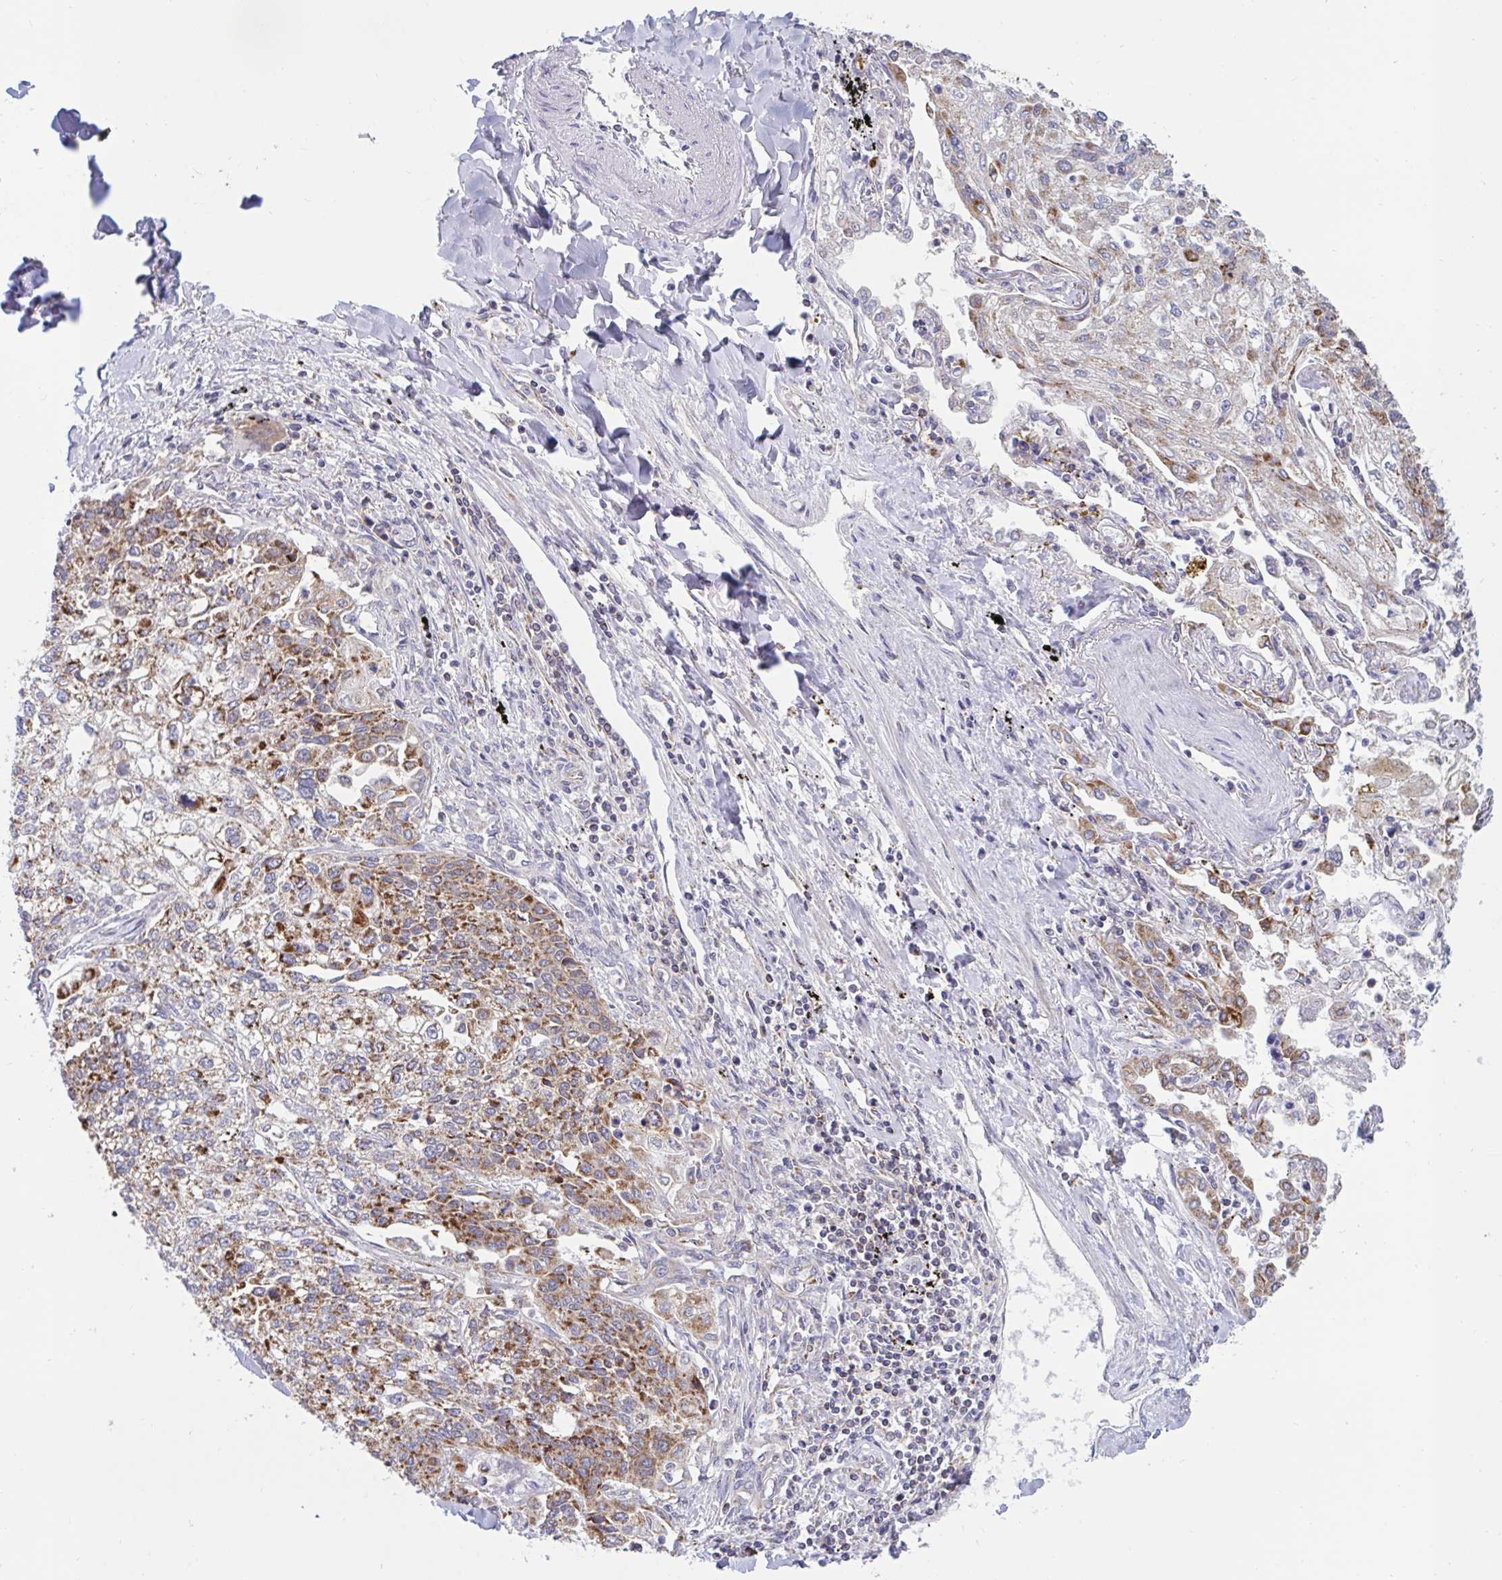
{"staining": {"intensity": "moderate", "quantity": "25%-75%", "location": "cytoplasmic/membranous"}, "tissue": "lung cancer", "cell_type": "Tumor cells", "image_type": "cancer", "snomed": [{"axis": "morphology", "description": "Squamous cell carcinoma, NOS"}, {"axis": "topography", "description": "Lung"}], "caption": "Tumor cells display medium levels of moderate cytoplasmic/membranous expression in about 25%-75% of cells in human lung cancer (squamous cell carcinoma).", "gene": "HSPE1", "patient": {"sex": "male", "age": 74}}